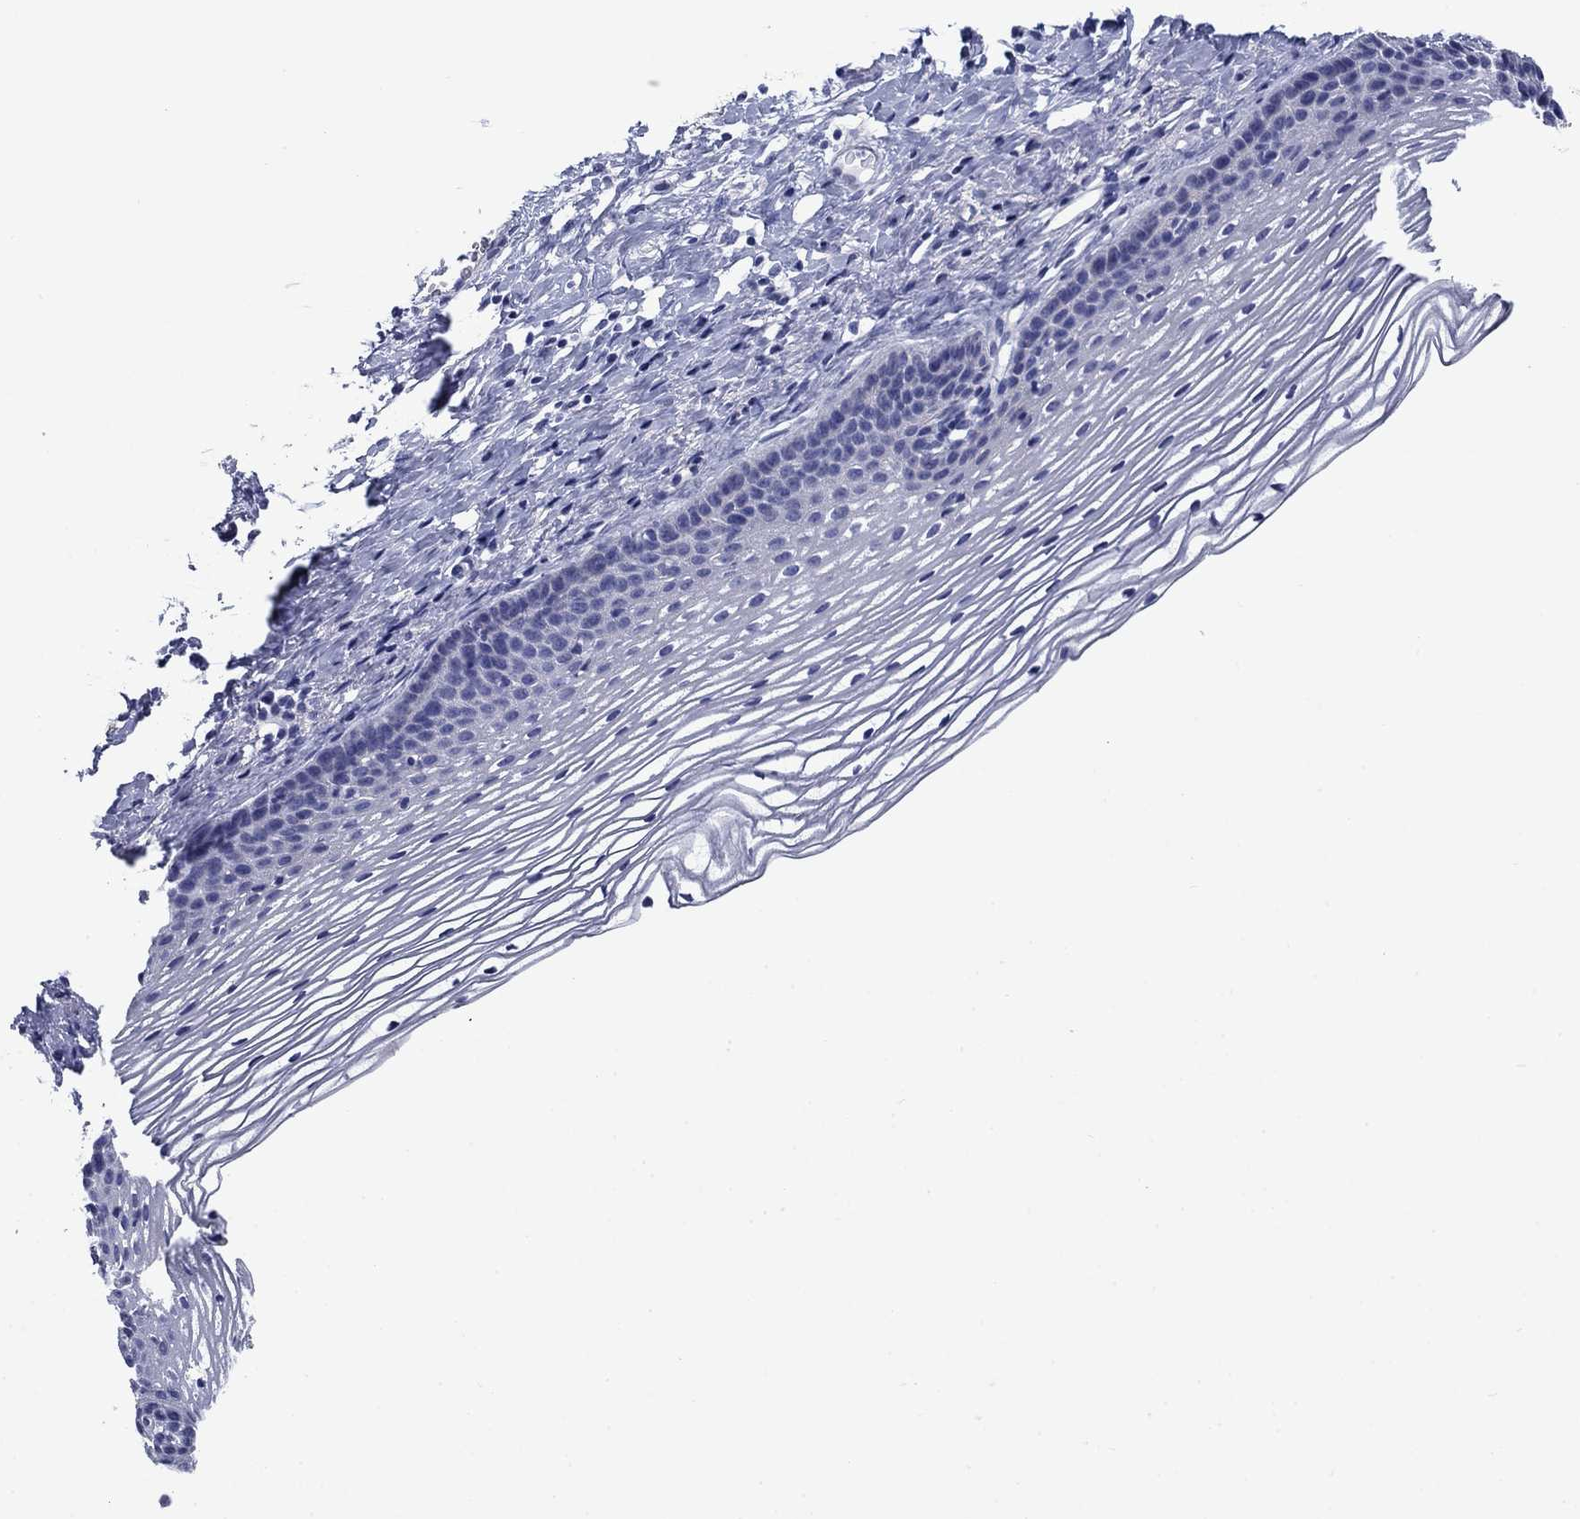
{"staining": {"intensity": "negative", "quantity": "none", "location": "none"}, "tissue": "cervix", "cell_type": "Glandular cells", "image_type": "normal", "snomed": [{"axis": "morphology", "description": "Normal tissue, NOS"}, {"axis": "topography", "description": "Cervix"}], "caption": "Glandular cells show no significant staining in normal cervix. (DAB immunohistochemistry, high magnification).", "gene": "PRKCG", "patient": {"sex": "female", "age": 39}}